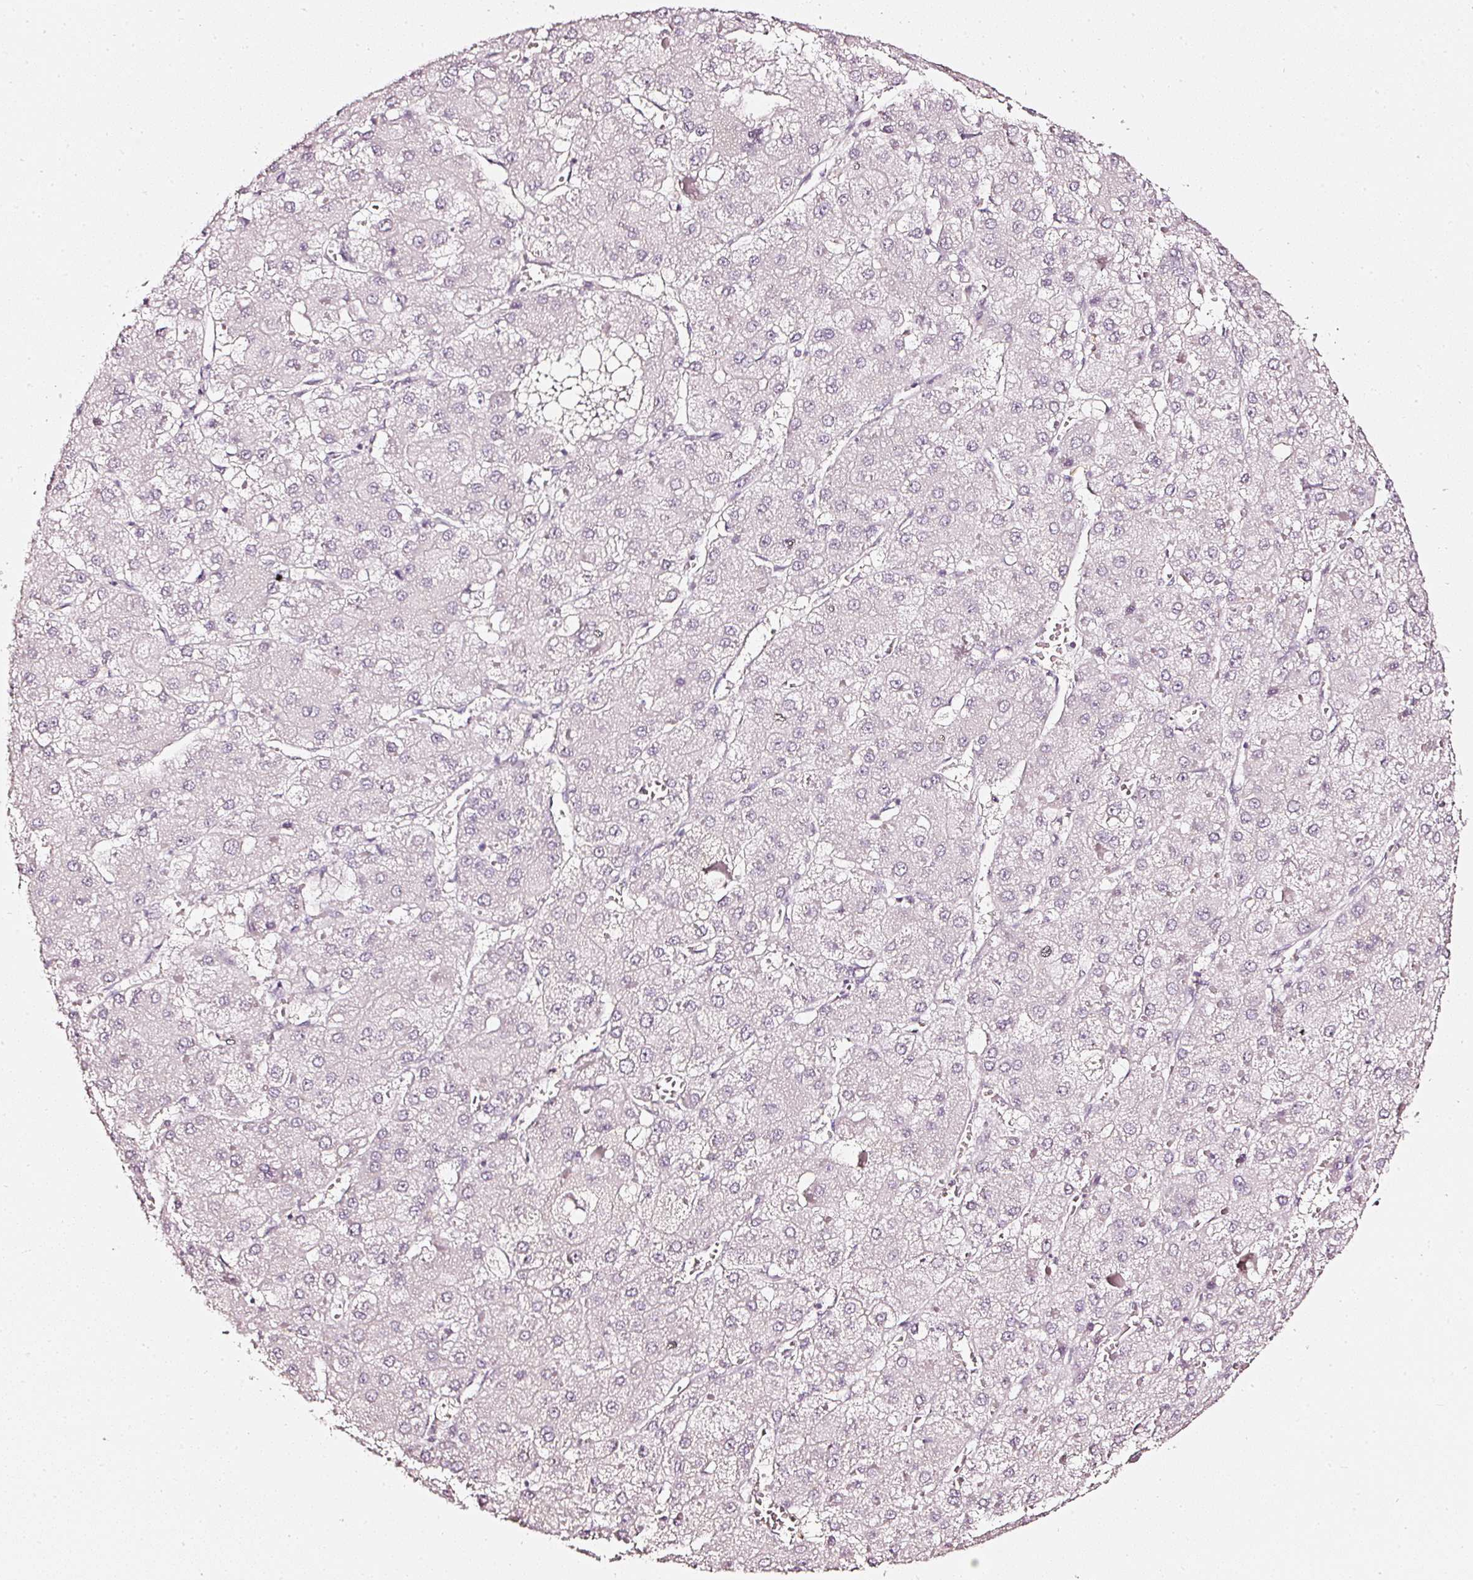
{"staining": {"intensity": "negative", "quantity": "none", "location": "none"}, "tissue": "liver cancer", "cell_type": "Tumor cells", "image_type": "cancer", "snomed": [{"axis": "morphology", "description": "Carcinoma, Hepatocellular, NOS"}, {"axis": "topography", "description": "Liver"}], "caption": "Tumor cells show no significant protein staining in hepatocellular carcinoma (liver).", "gene": "CNP", "patient": {"sex": "female", "age": 73}}